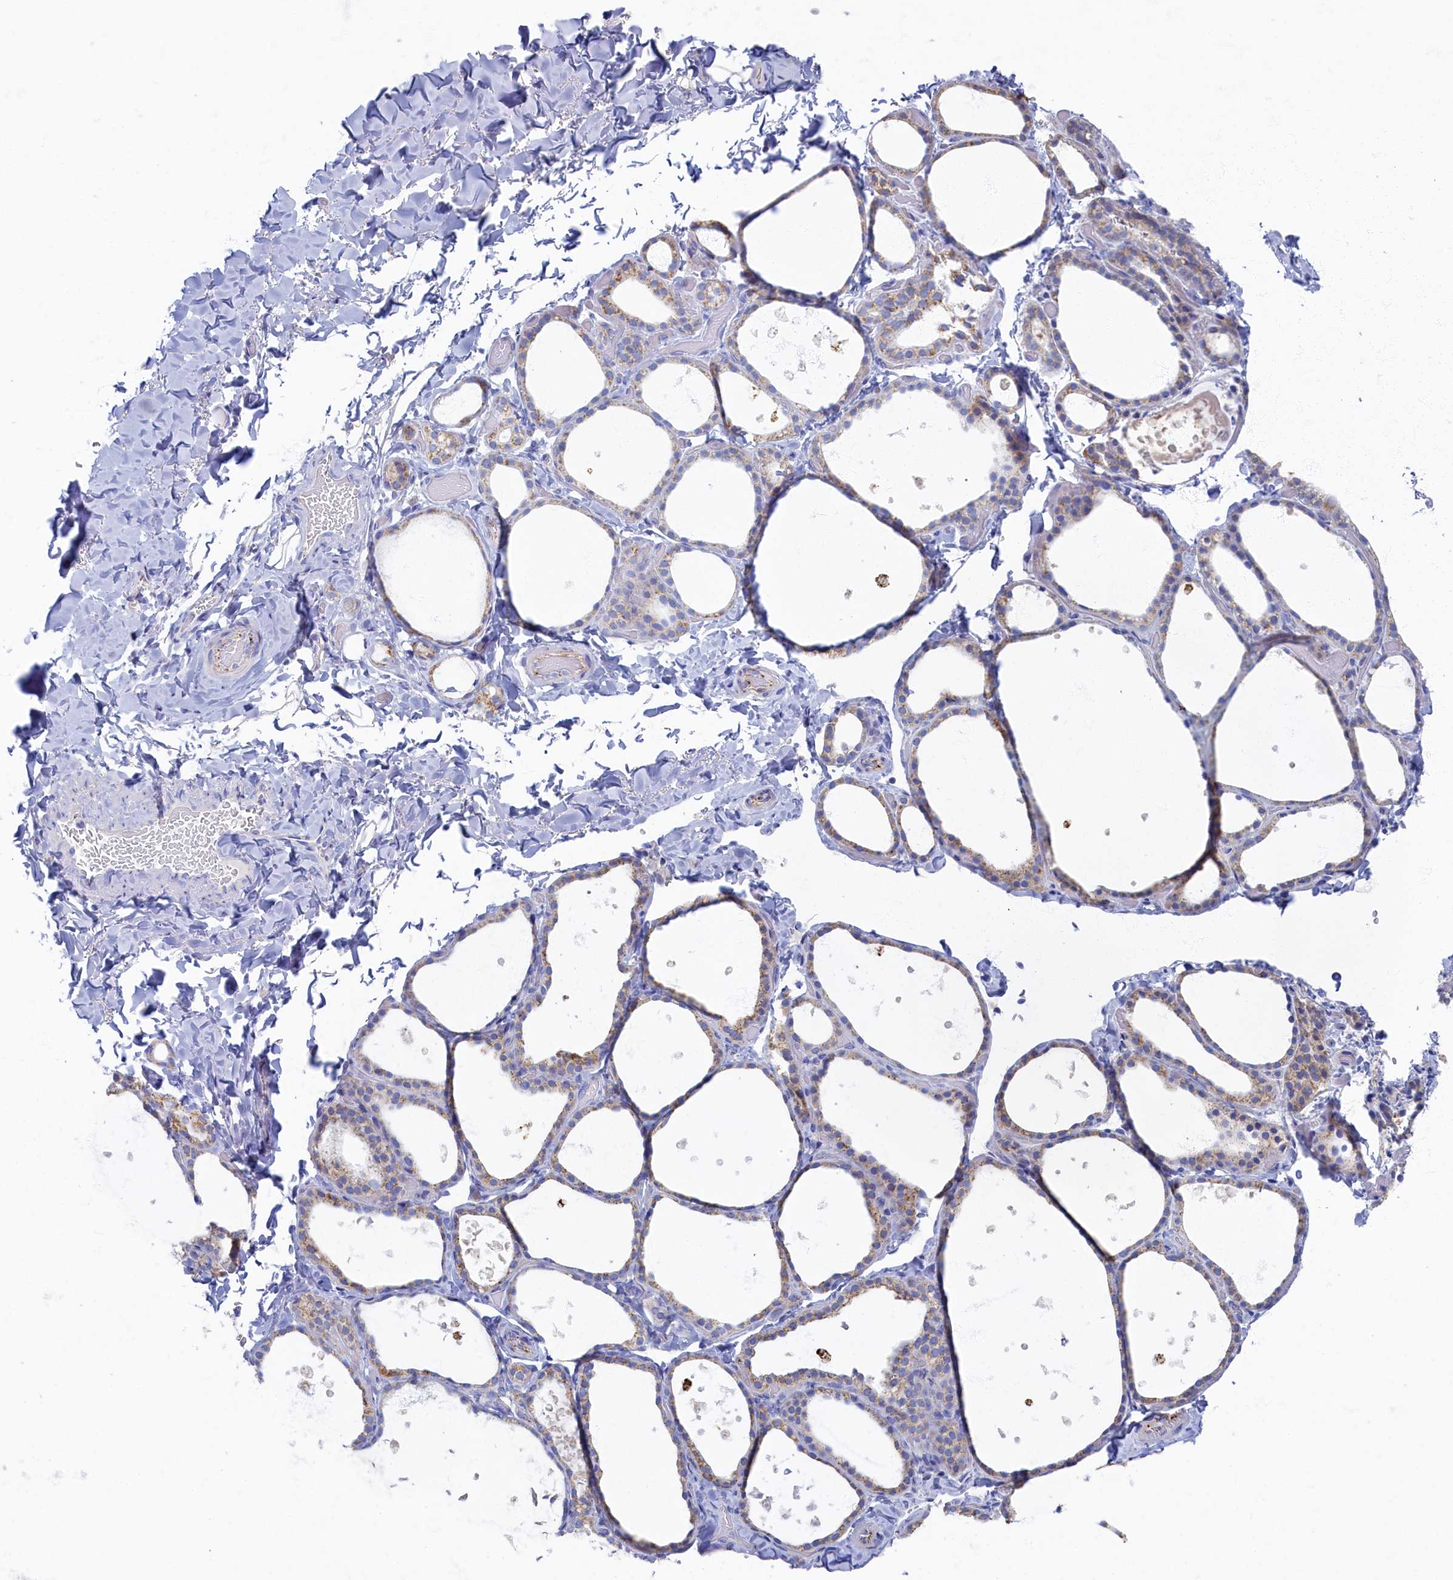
{"staining": {"intensity": "moderate", "quantity": "25%-75%", "location": "cytoplasmic/membranous"}, "tissue": "thyroid gland", "cell_type": "Glandular cells", "image_type": "normal", "snomed": [{"axis": "morphology", "description": "Normal tissue, NOS"}, {"axis": "topography", "description": "Thyroid gland"}], "caption": "A medium amount of moderate cytoplasmic/membranous staining is identified in approximately 25%-75% of glandular cells in benign thyroid gland. (IHC, brightfield microscopy, high magnification).", "gene": "OCIAD2", "patient": {"sex": "female", "age": 44}}